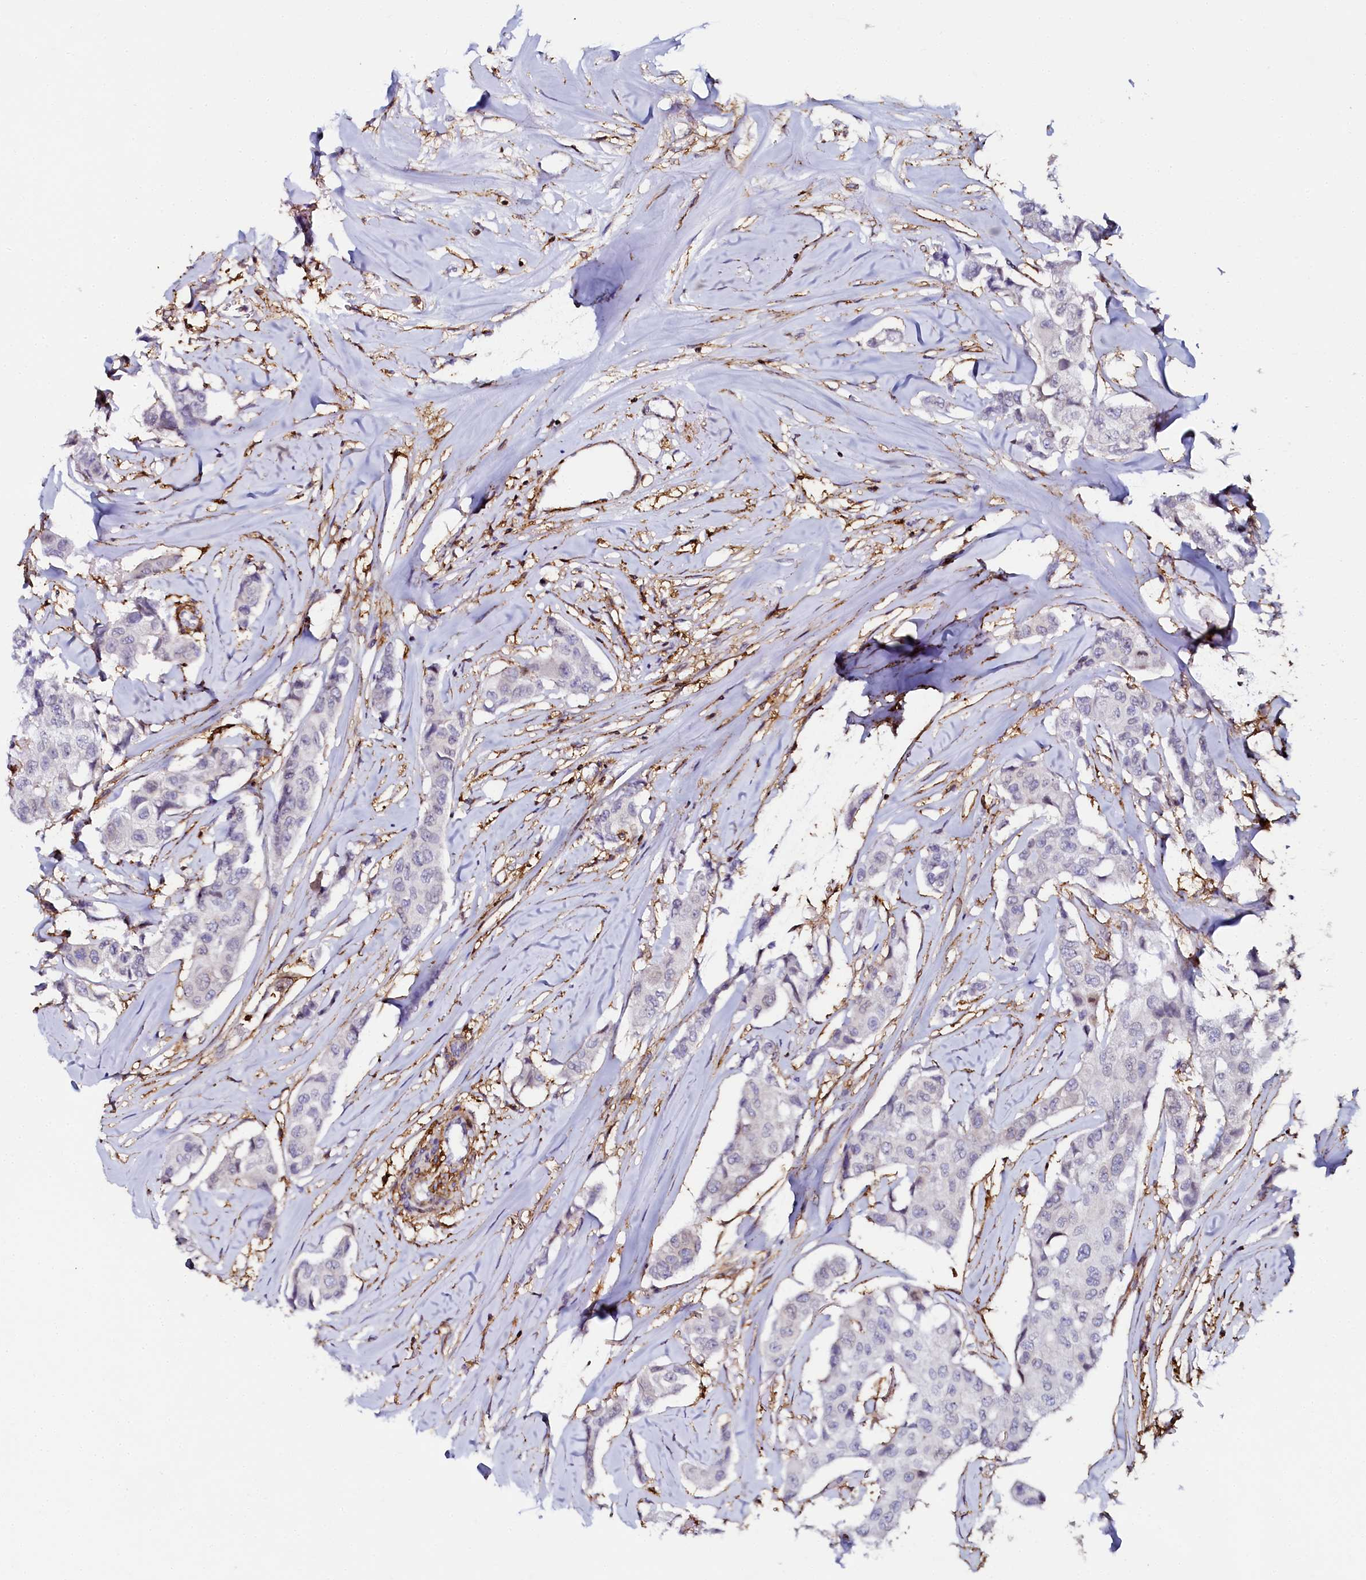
{"staining": {"intensity": "negative", "quantity": "none", "location": "none"}, "tissue": "breast cancer", "cell_type": "Tumor cells", "image_type": "cancer", "snomed": [{"axis": "morphology", "description": "Duct carcinoma"}, {"axis": "topography", "description": "Breast"}], "caption": "Protein analysis of intraductal carcinoma (breast) reveals no significant expression in tumor cells.", "gene": "AAAS", "patient": {"sex": "female", "age": 80}}